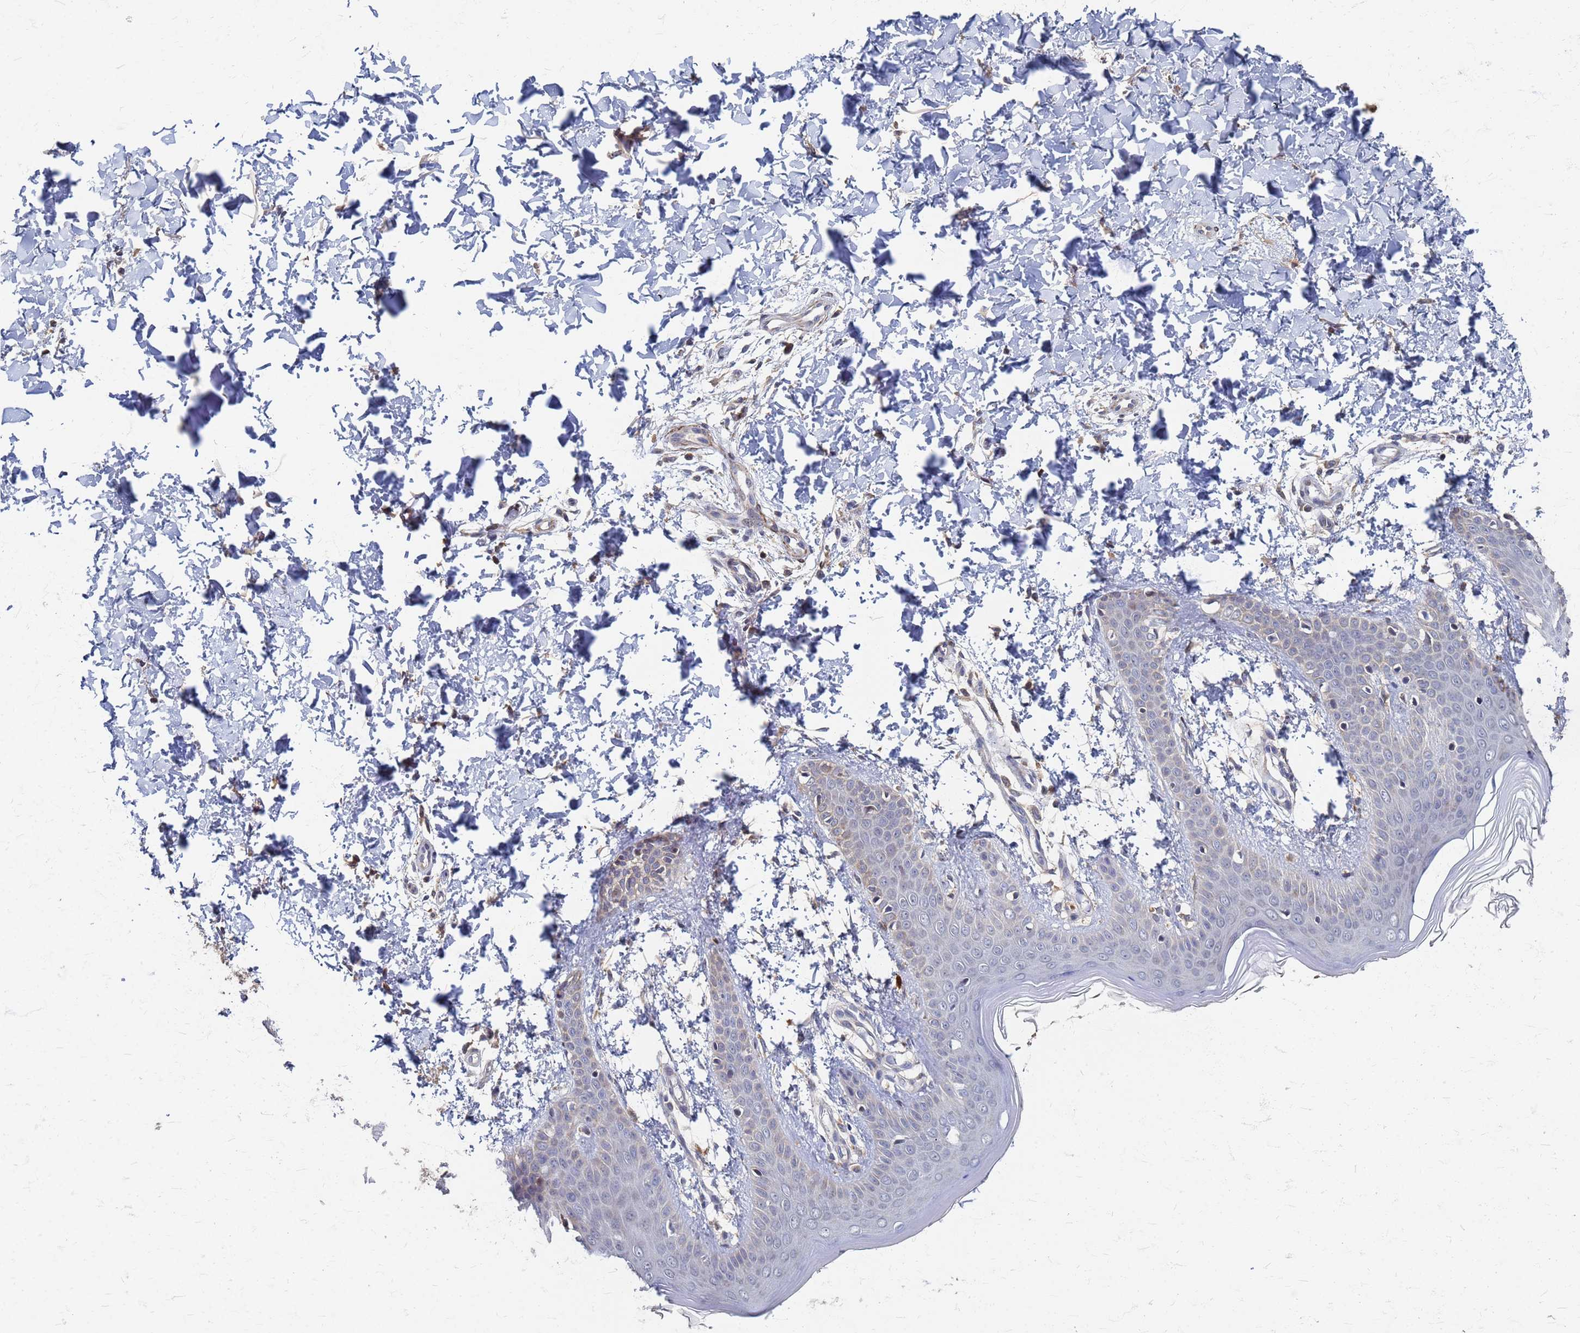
{"staining": {"intensity": "weak", "quantity": ">75%", "location": "cytoplasmic/membranous"}, "tissue": "skin", "cell_type": "Fibroblasts", "image_type": "normal", "snomed": [{"axis": "morphology", "description": "Normal tissue, NOS"}, {"axis": "topography", "description": "Skin"}], "caption": "Weak cytoplasmic/membranous positivity is present in approximately >75% of fibroblasts in unremarkable skin.", "gene": "ATPAF1", "patient": {"sex": "male", "age": 36}}